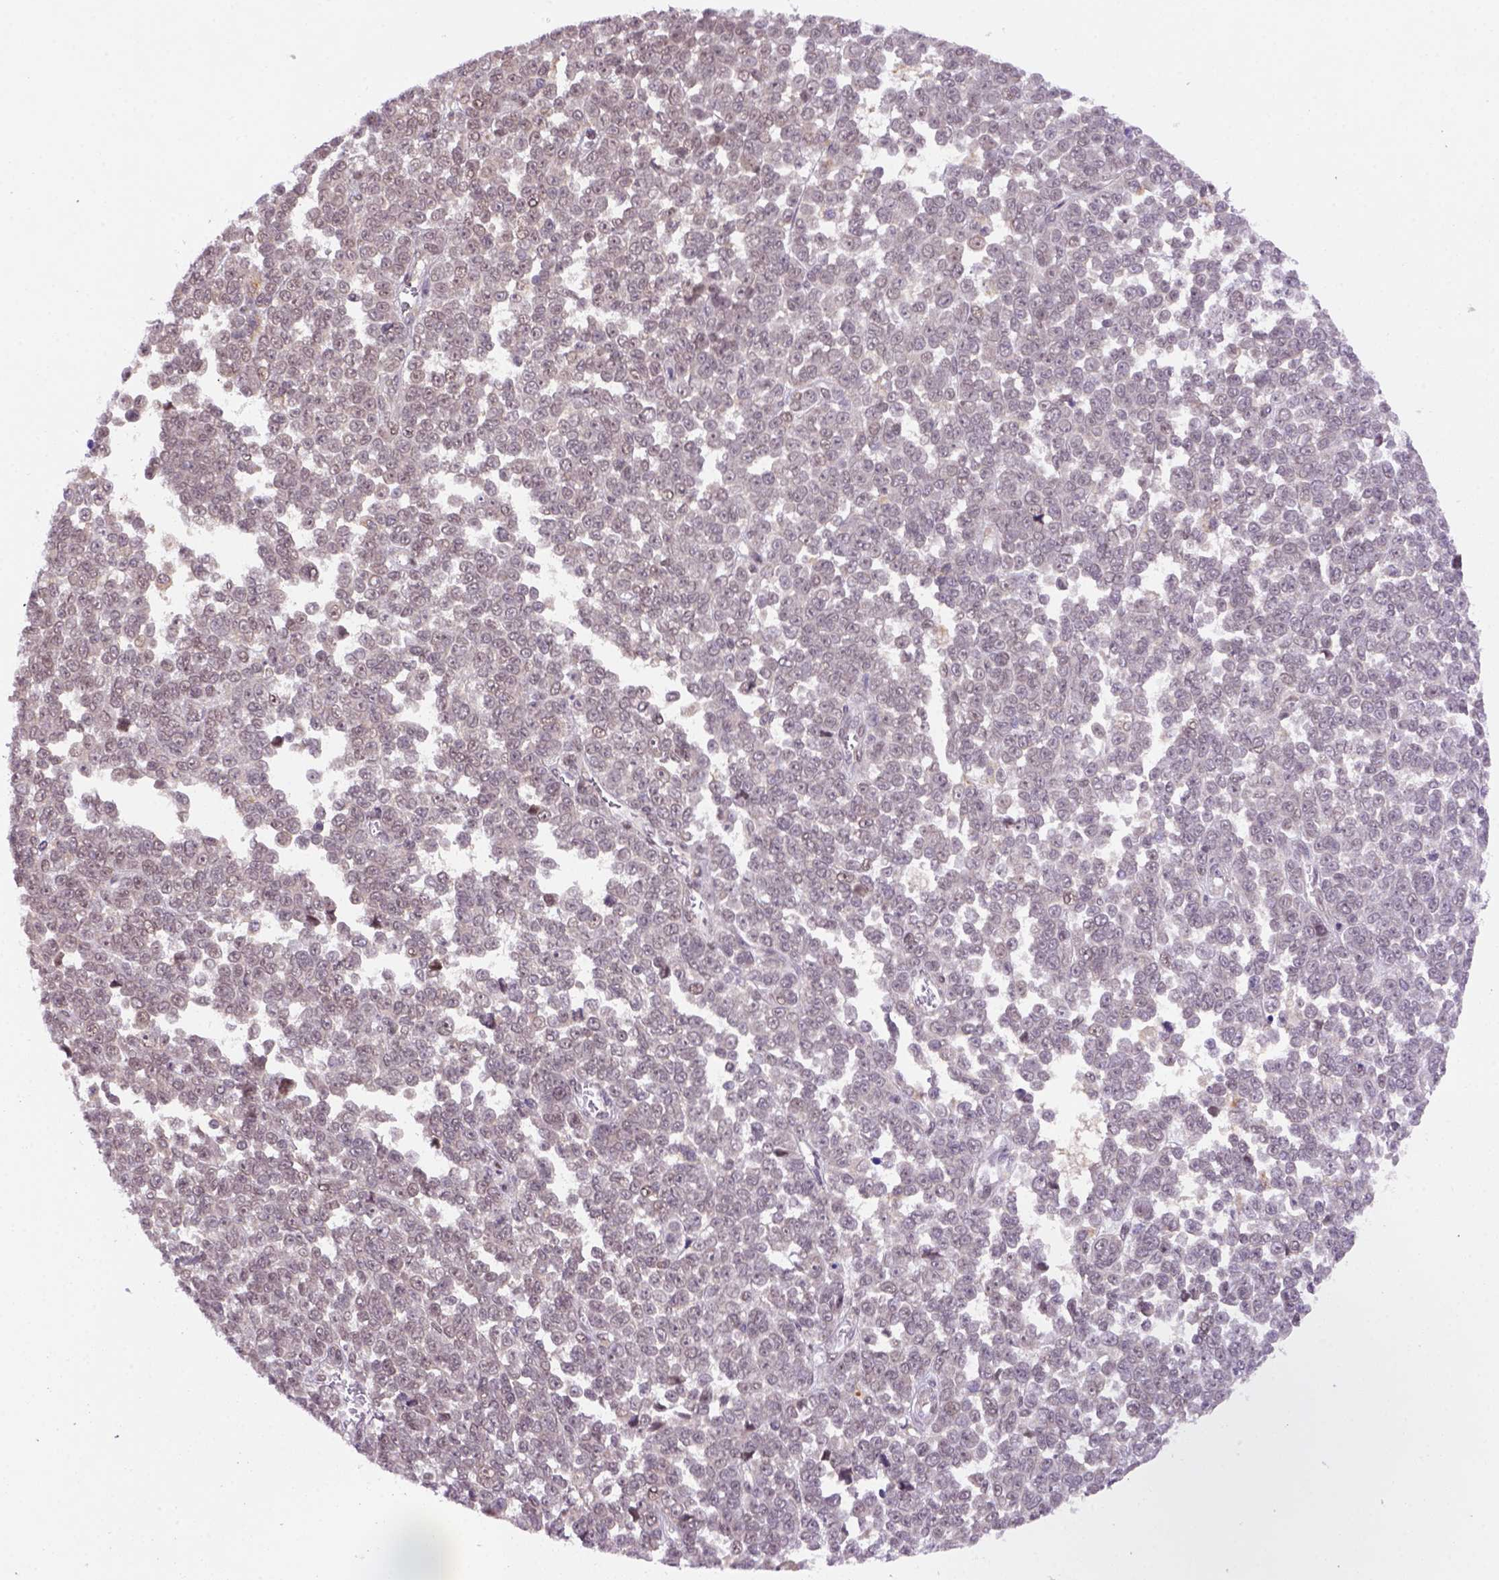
{"staining": {"intensity": "negative", "quantity": "none", "location": "none"}, "tissue": "melanoma", "cell_type": "Tumor cells", "image_type": "cancer", "snomed": [{"axis": "morphology", "description": "Malignant melanoma, NOS"}, {"axis": "topography", "description": "Skin"}], "caption": "DAB immunohistochemical staining of human melanoma demonstrates no significant staining in tumor cells.", "gene": "FZD7", "patient": {"sex": "female", "age": 95}}